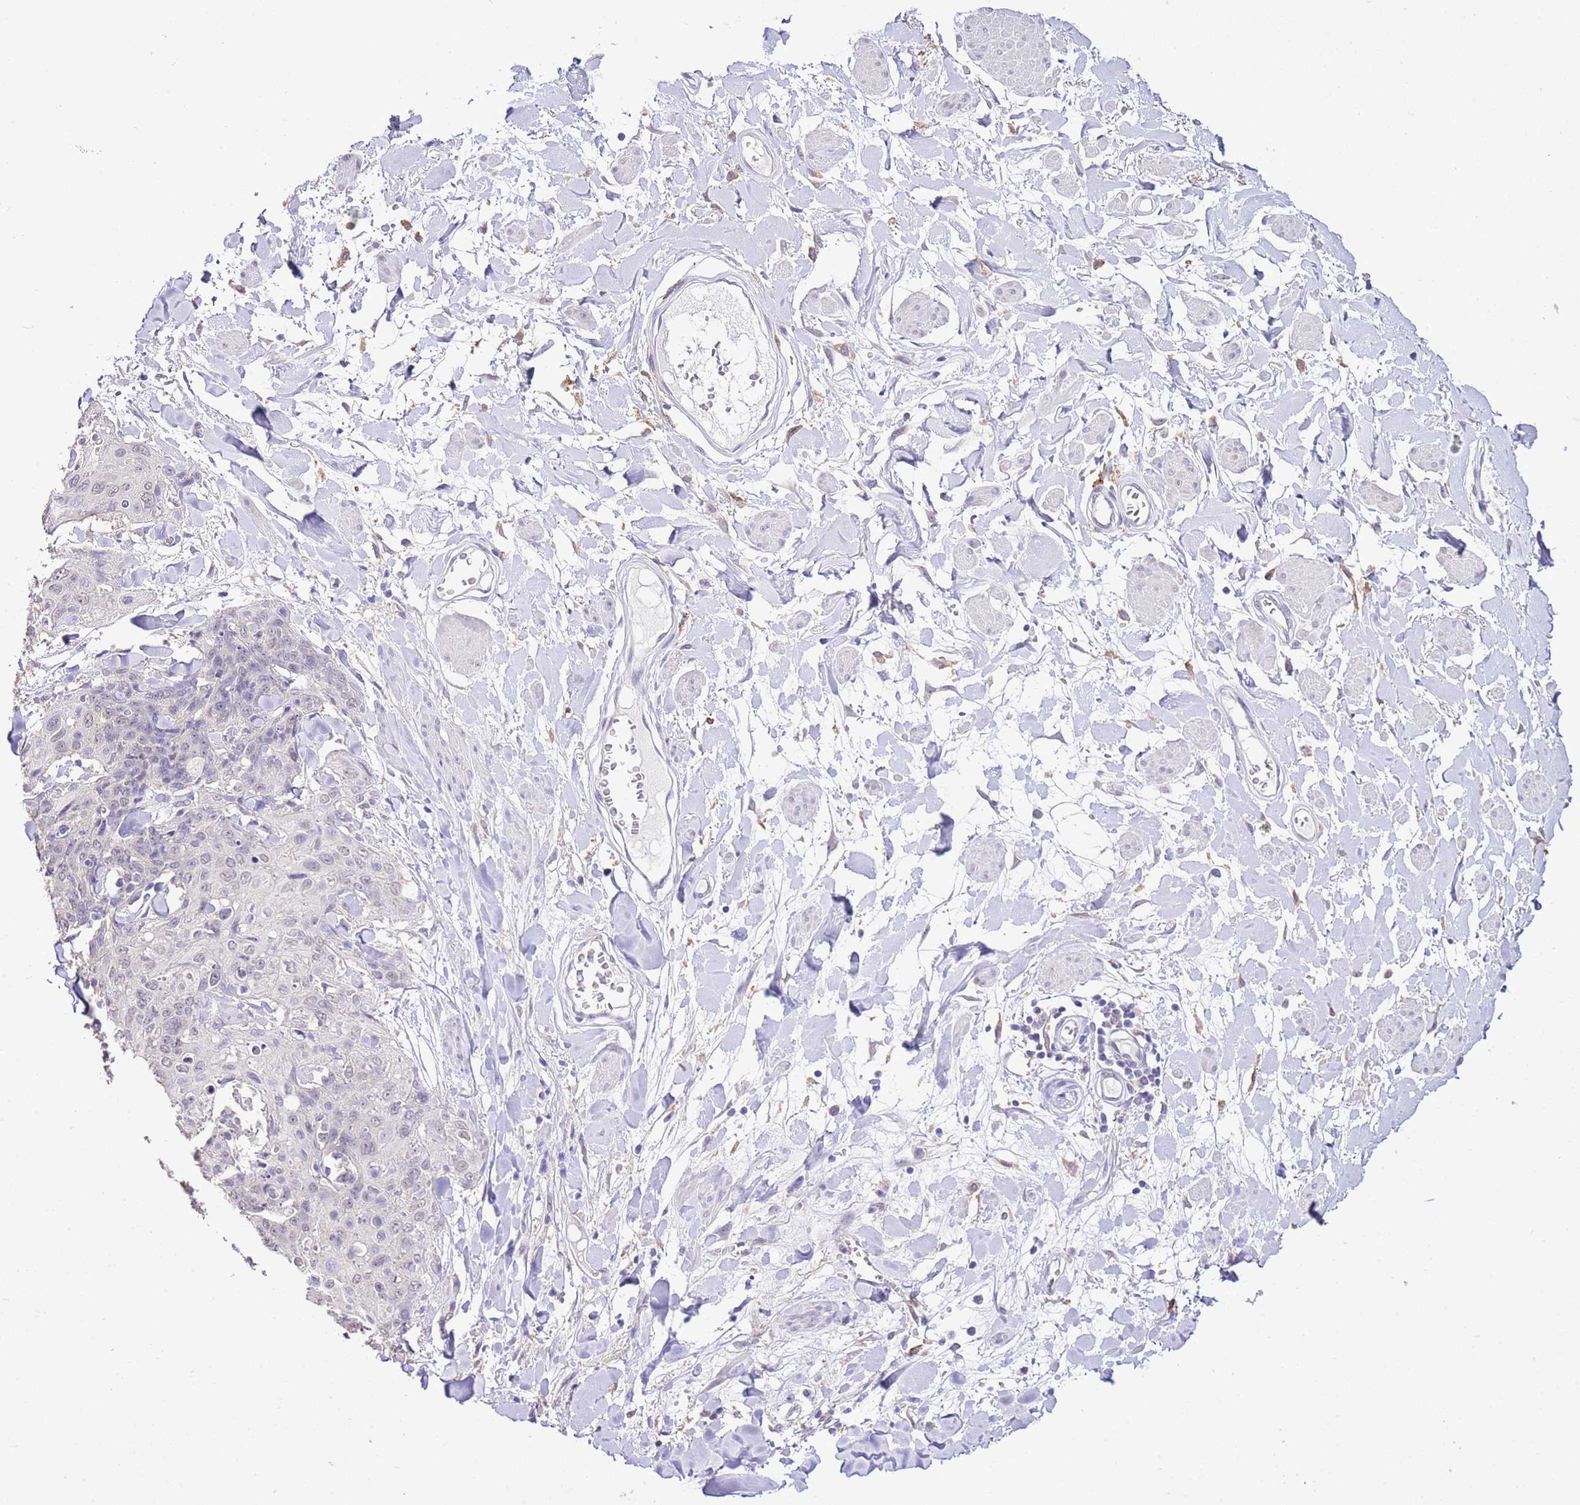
{"staining": {"intensity": "negative", "quantity": "none", "location": "none"}, "tissue": "skin cancer", "cell_type": "Tumor cells", "image_type": "cancer", "snomed": [{"axis": "morphology", "description": "Squamous cell carcinoma, NOS"}, {"axis": "topography", "description": "Skin"}, {"axis": "topography", "description": "Vulva"}], "caption": "Image shows no significant protein positivity in tumor cells of skin cancer.", "gene": "IZUMO4", "patient": {"sex": "female", "age": 85}}